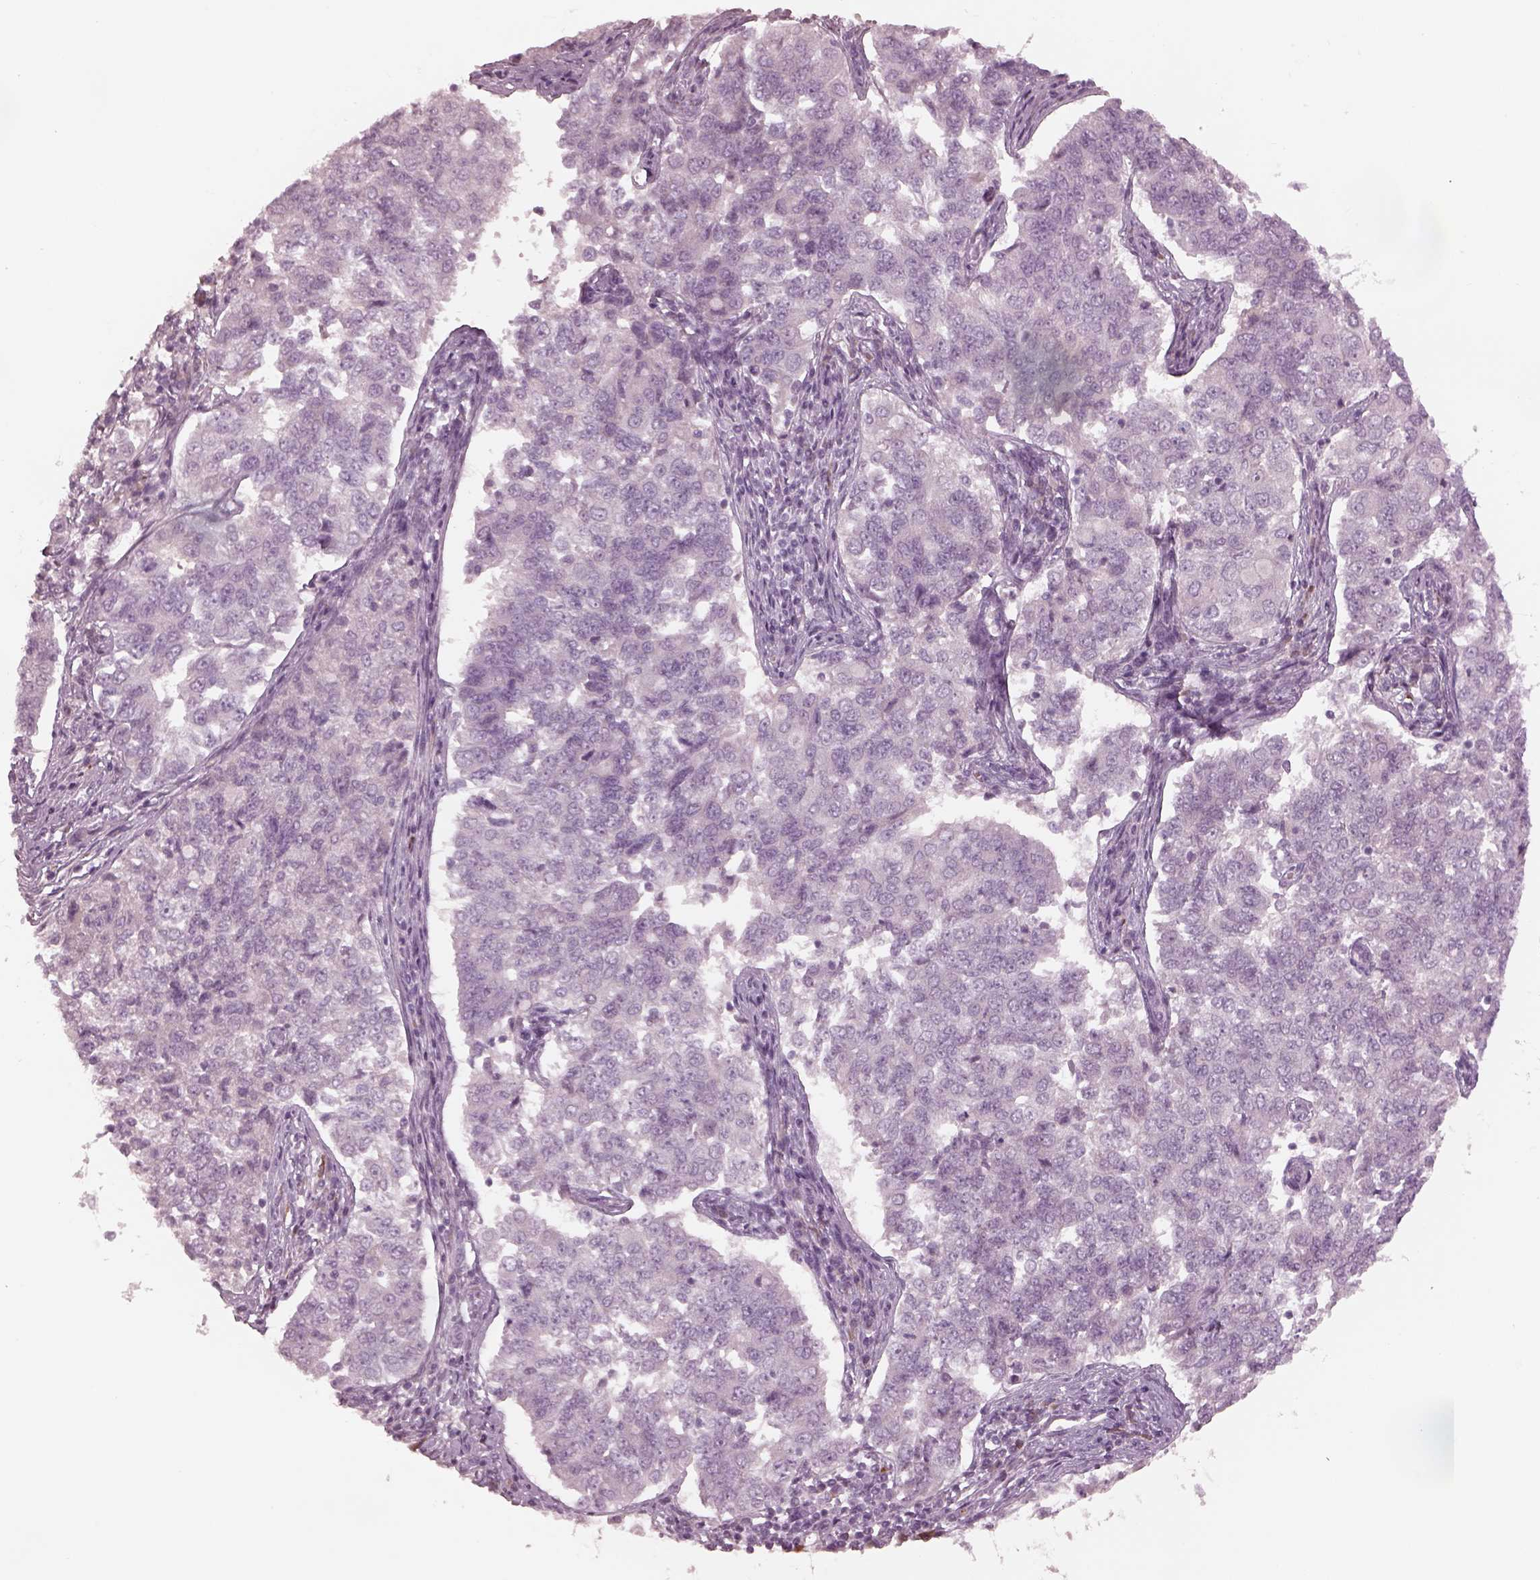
{"staining": {"intensity": "negative", "quantity": "none", "location": "none"}, "tissue": "endometrial cancer", "cell_type": "Tumor cells", "image_type": "cancer", "snomed": [{"axis": "morphology", "description": "Adenocarcinoma, NOS"}, {"axis": "topography", "description": "Endometrium"}], "caption": "Endometrial cancer stained for a protein using immunohistochemistry exhibits no expression tumor cells.", "gene": "MIA", "patient": {"sex": "female", "age": 43}}